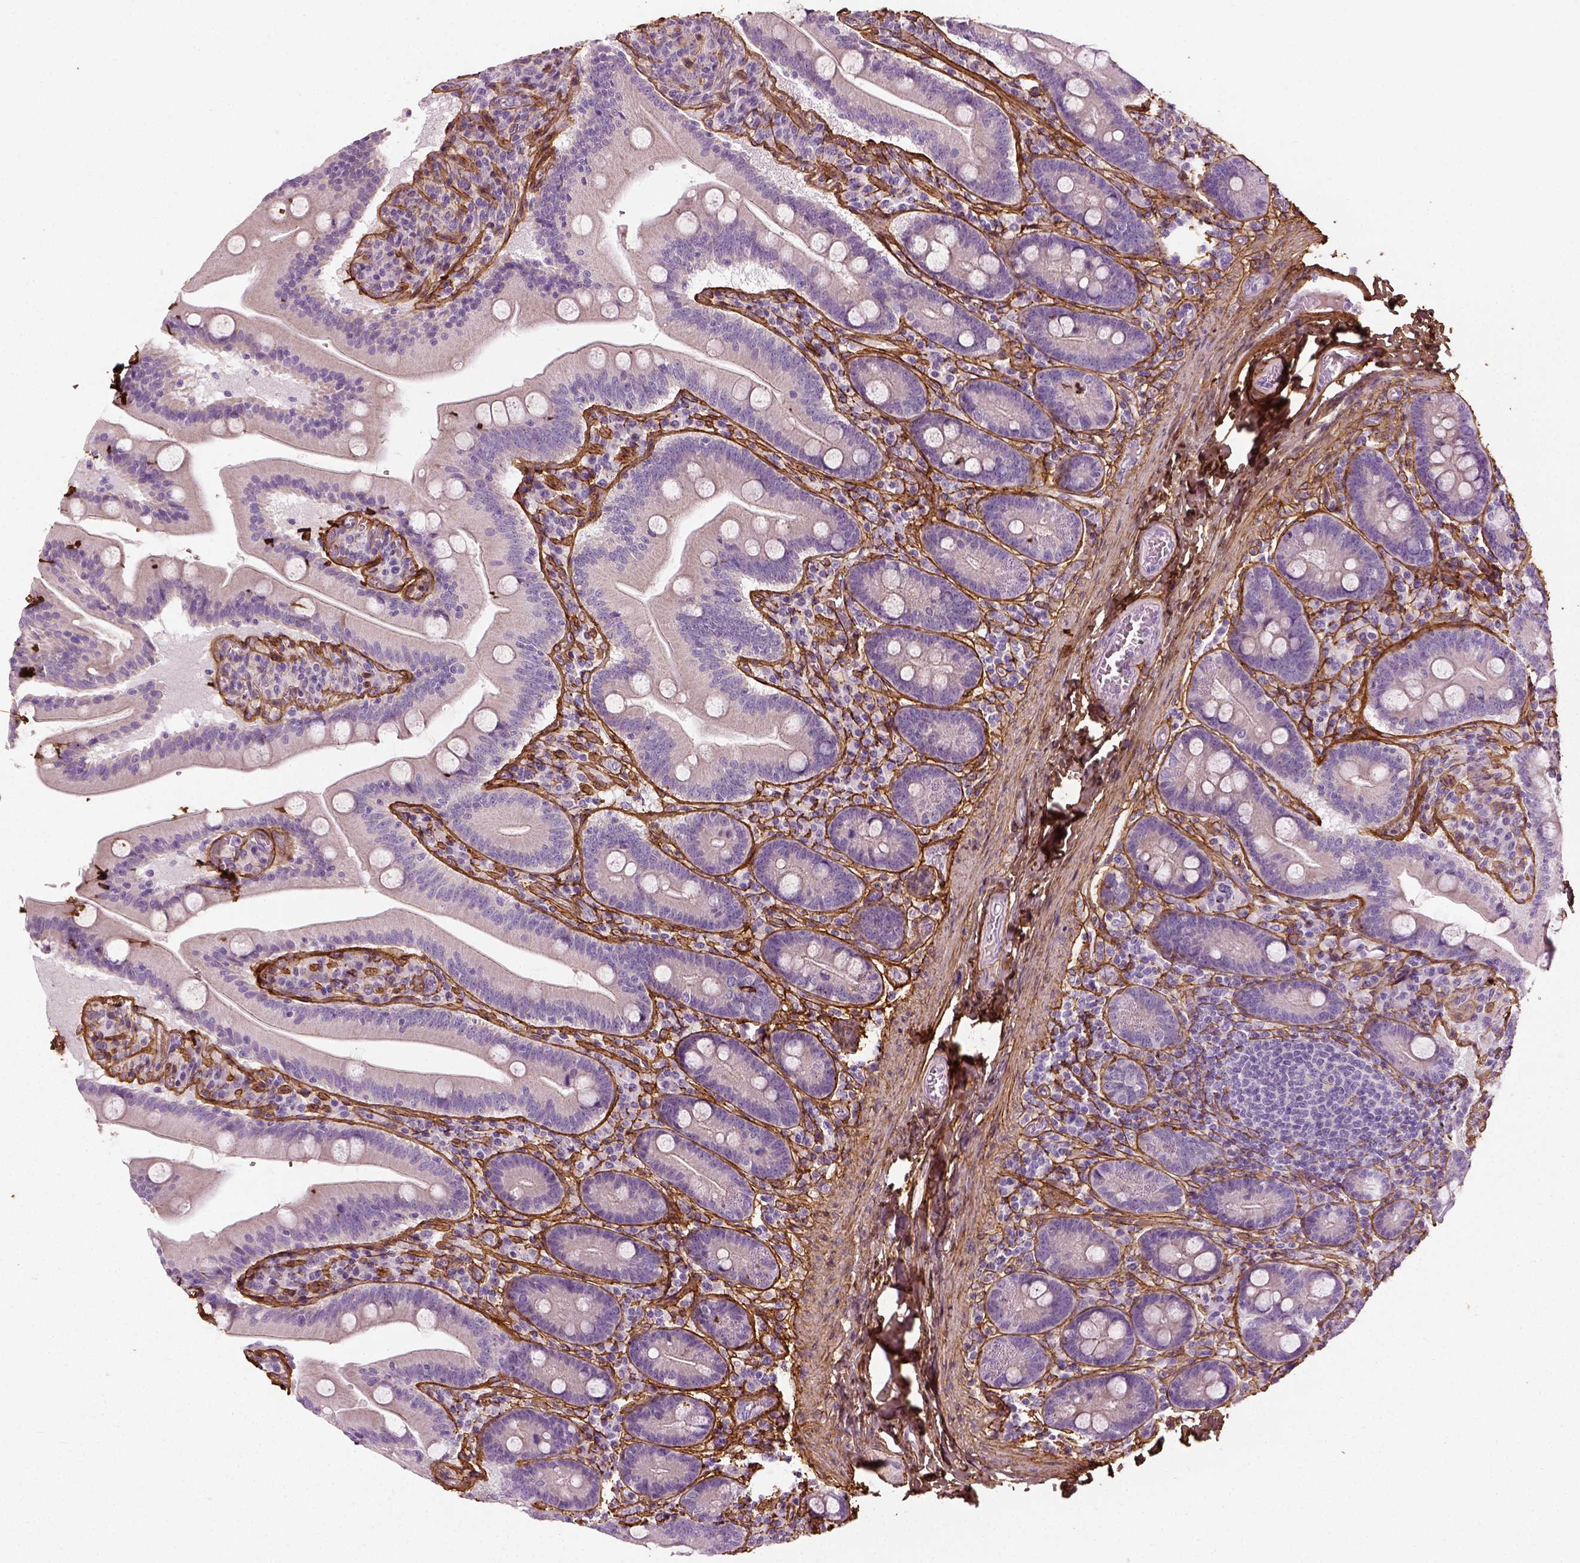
{"staining": {"intensity": "negative", "quantity": "none", "location": "none"}, "tissue": "small intestine", "cell_type": "Glandular cells", "image_type": "normal", "snomed": [{"axis": "morphology", "description": "Normal tissue, NOS"}, {"axis": "topography", "description": "Small intestine"}], "caption": "Small intestine stained for a protein using immunohistochemistry (IHC) exhibits no staining glandular cells.", "gene": "COL6A2", "patient": {"sex": "male", "age": 37}}